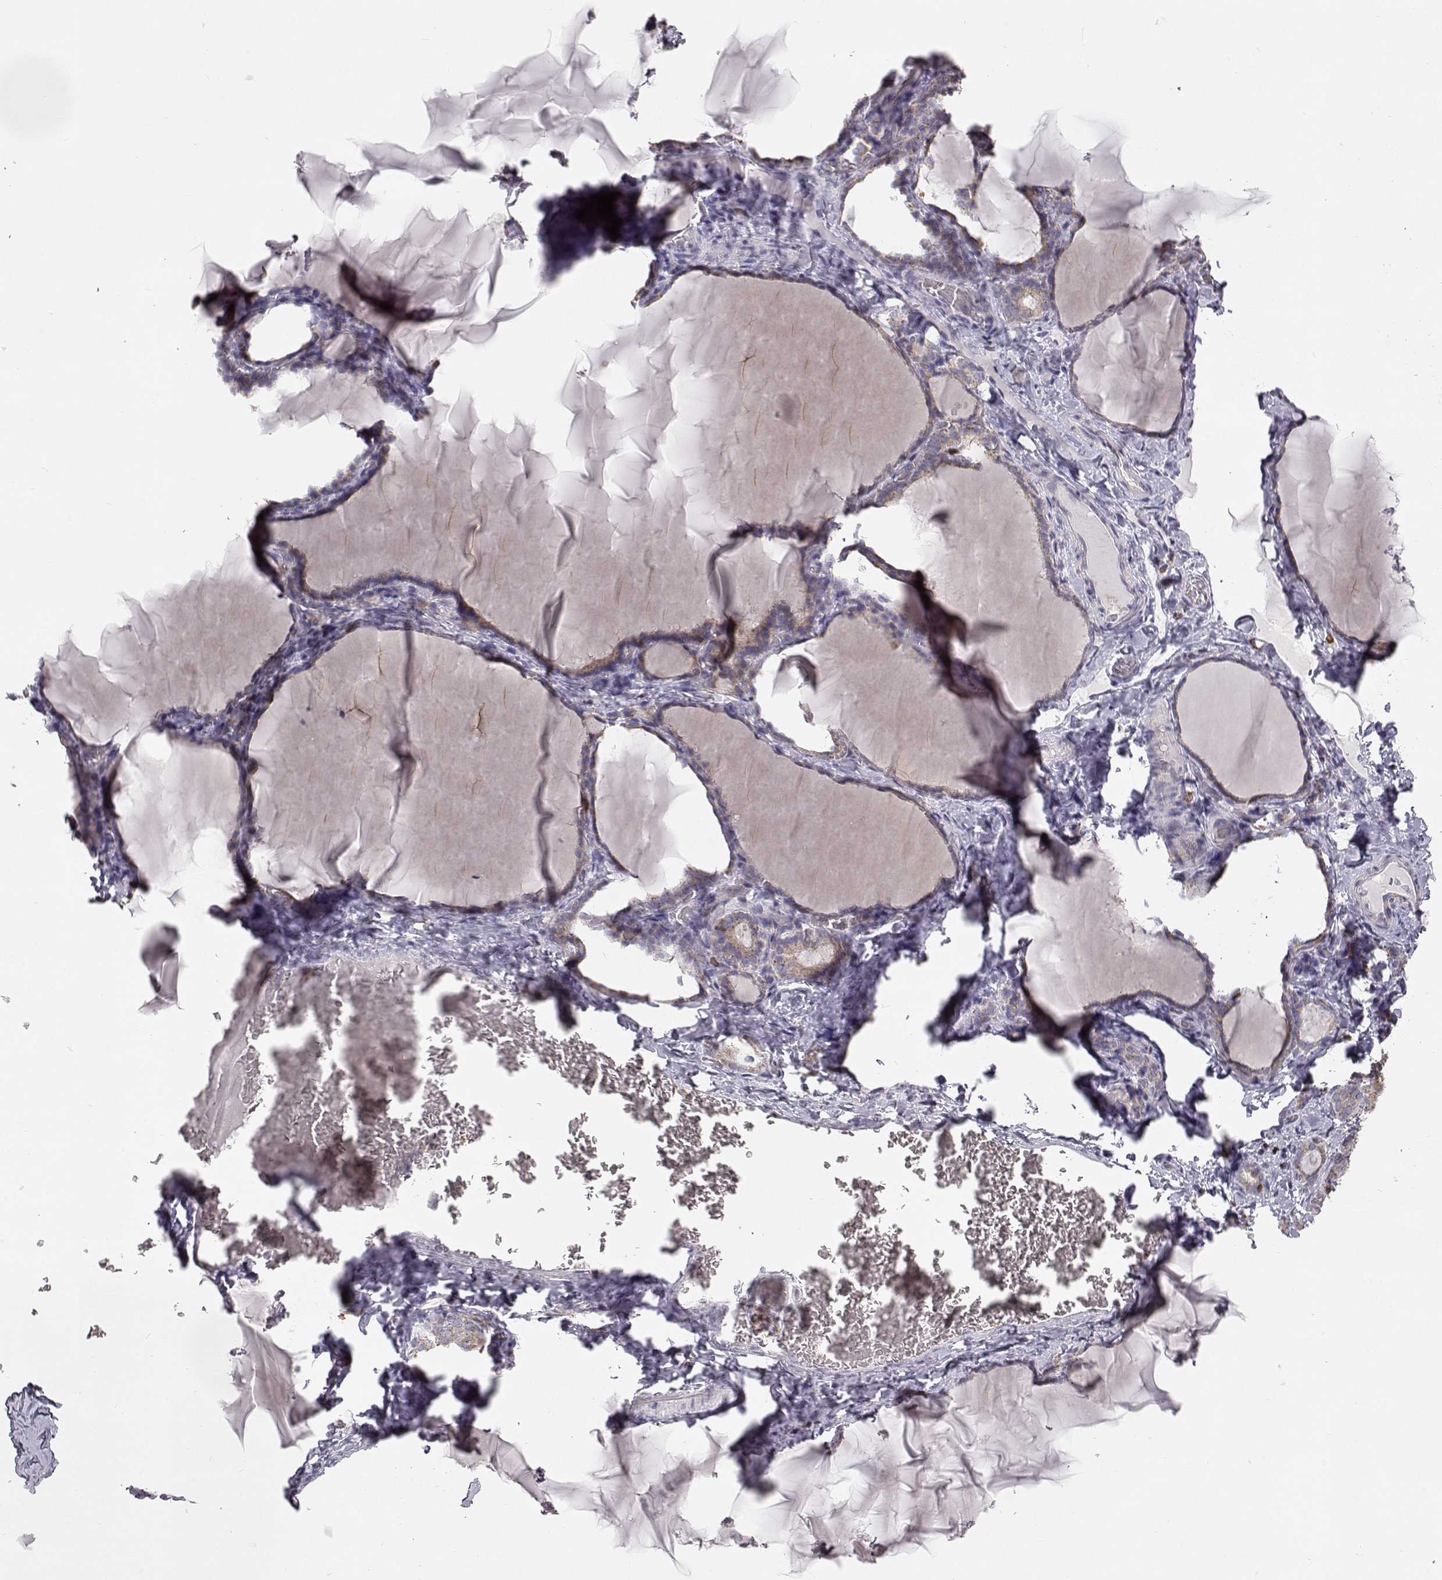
{"staining": {"intensity": "moderate", "quantity": ">75%", "location": "cytoplasmic/membranous"}, "tissue": "thyroid gland", "cell_type": "Glandular cells", "image_type": "normal", "snomed": [{"axis": "morphology", "description": "Normal tissue, NOS"}, {"axis": "morphology", "description": "Hyperplasia, NOS"}, {"axis": "topography", "description": "Thyroid gland"}], "caption": "The histopathology image reveals a brown stain indicating the presence of a protein in the cytoplasmic/membranous of glandular cells in thyroid gland. (Brightfield microscopy of DAB IHC at high magnification).", "gene": "GRAP2", "patient": {"sex": "female", "age": 27}}